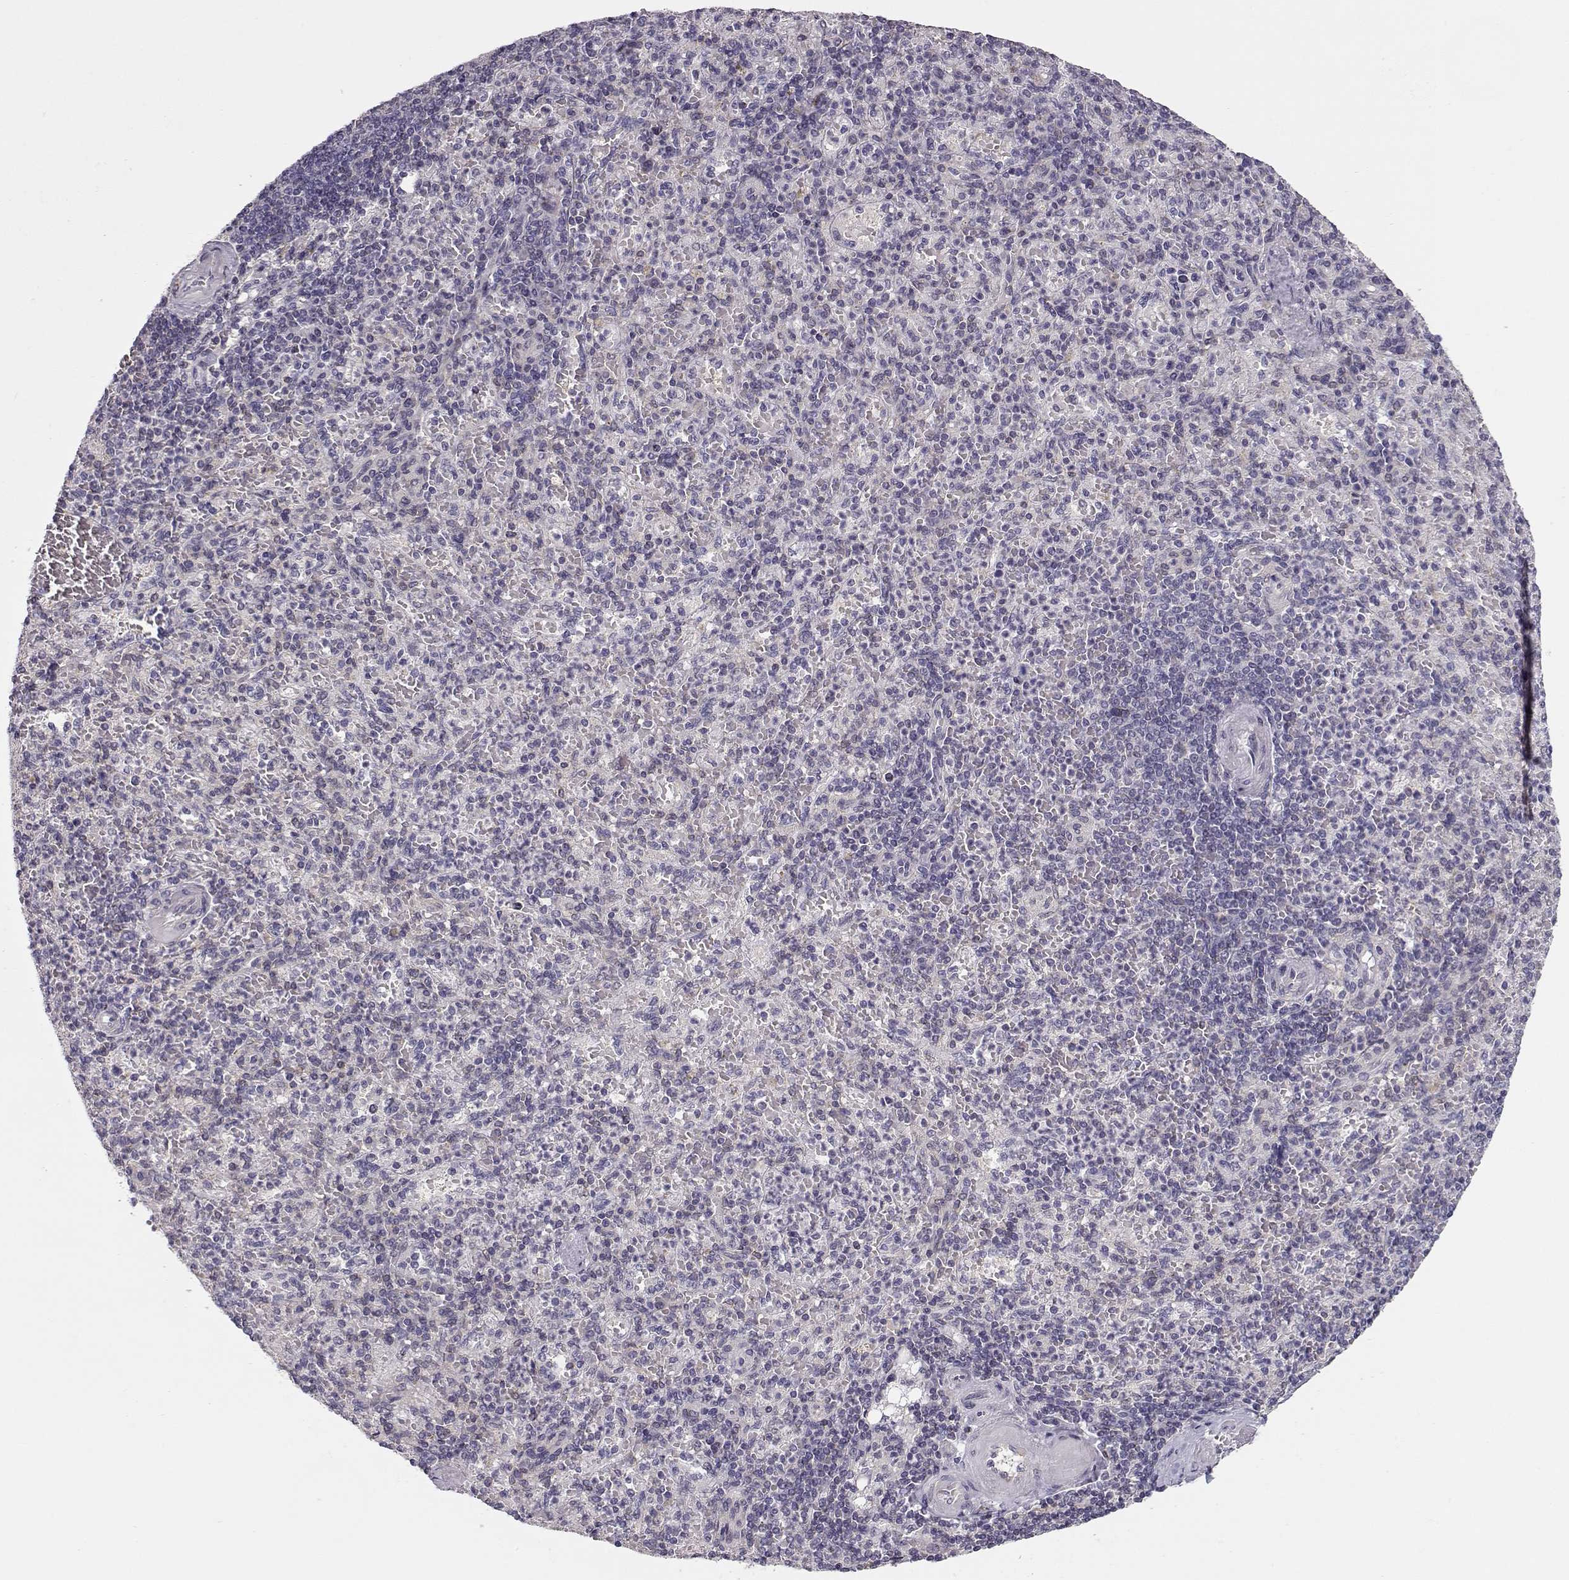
{"staining": {"intensity": "negative", "quantity": "none", "location": "none"}, "tissue": "spleen", "cell_type": "Cells in red pulp", "image_type": "normal", "snomed": [{"axis": "morphology", "description": "Normal tissue, NOS"}, {"axis": "topography", "description": "Spleen"}], "caption": "This is a histopathology image of immunohistochemistry (IHC) staining of unremarkable spleen, which shows no positivity in cells in red pulp. The staining is performed using DAB brown chromogen with nuclei counter-stained in using hematoxylin.", "gene": "TEPP", "patient": {"sex": "female", "age": 74}}